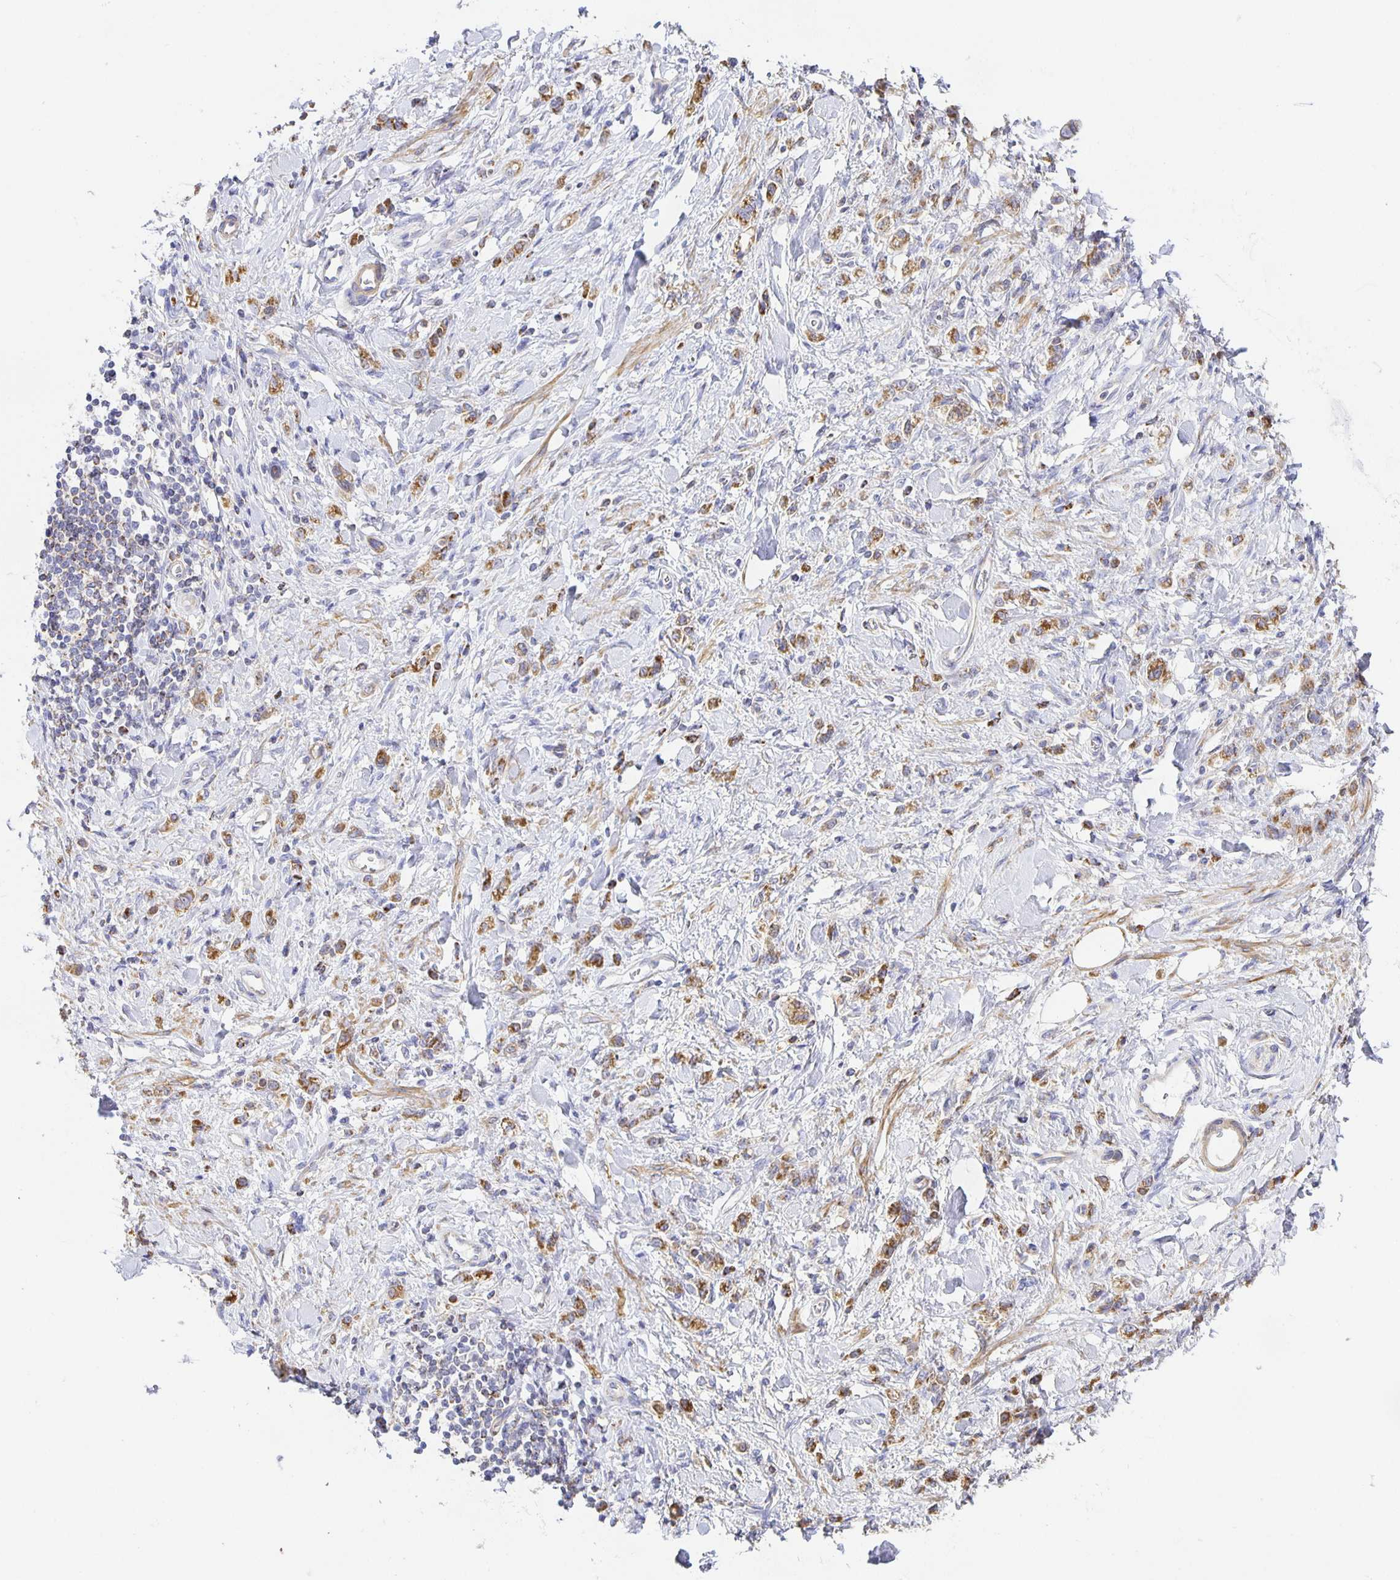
{"staining": {"intensity": "moderate", "quantity": ">75%", "location": "cytoplasmic/membranous"}, "tissue": "stomach cancer", "cell_type": "Tumor cells", "image_type": "cancer", "snomed": [{"axis": "morphology", "description": "Adenocarcinoma, NOS"}, {"axis": "topography", "description": "Stomach"}], "caption": "Tumor cells demonstrate medium levels of moderate cytoplasmic/membranous expression in about >75% of cells in stomach adenocarcinoma.", "gene": "FLRT3", "patient": {"sex": "male", "age": 77}}